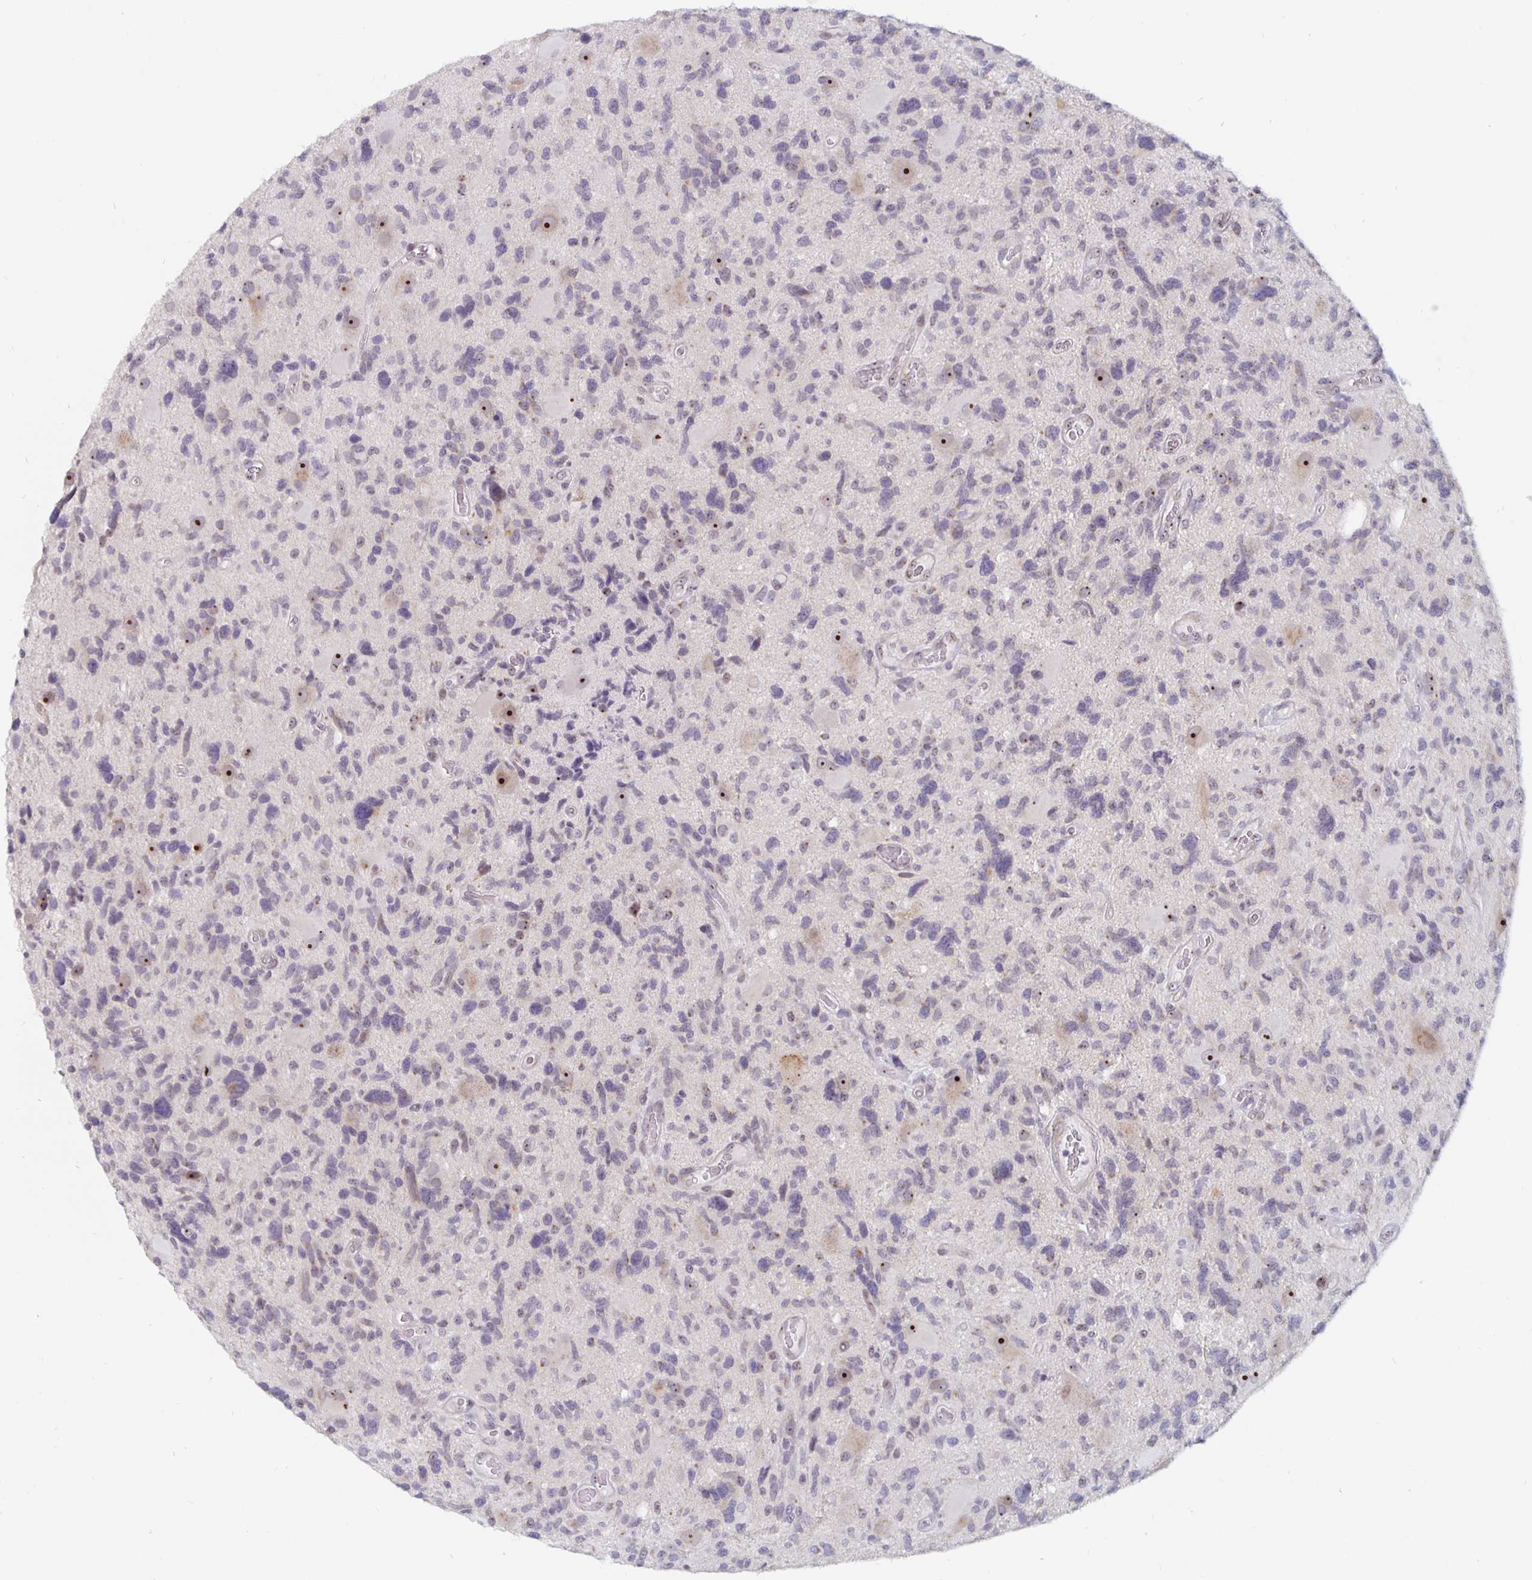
{"staining": {"intensity": "negative", "quantity": "none", "location": "none"}, "tissue": "glioma", "cell_type": "Tumor cells", "image_type": "cancer", "snomed": [{"axis": "morphology", "description": "Glioma, malignant, High grade"}, {"axis": "topography", "description": "Brain"}], "caption": "Tumor cells are negative for brown protein staining in glioma.", "gene": "NUP85", "patient": {"sex": "male", "age": 49}}